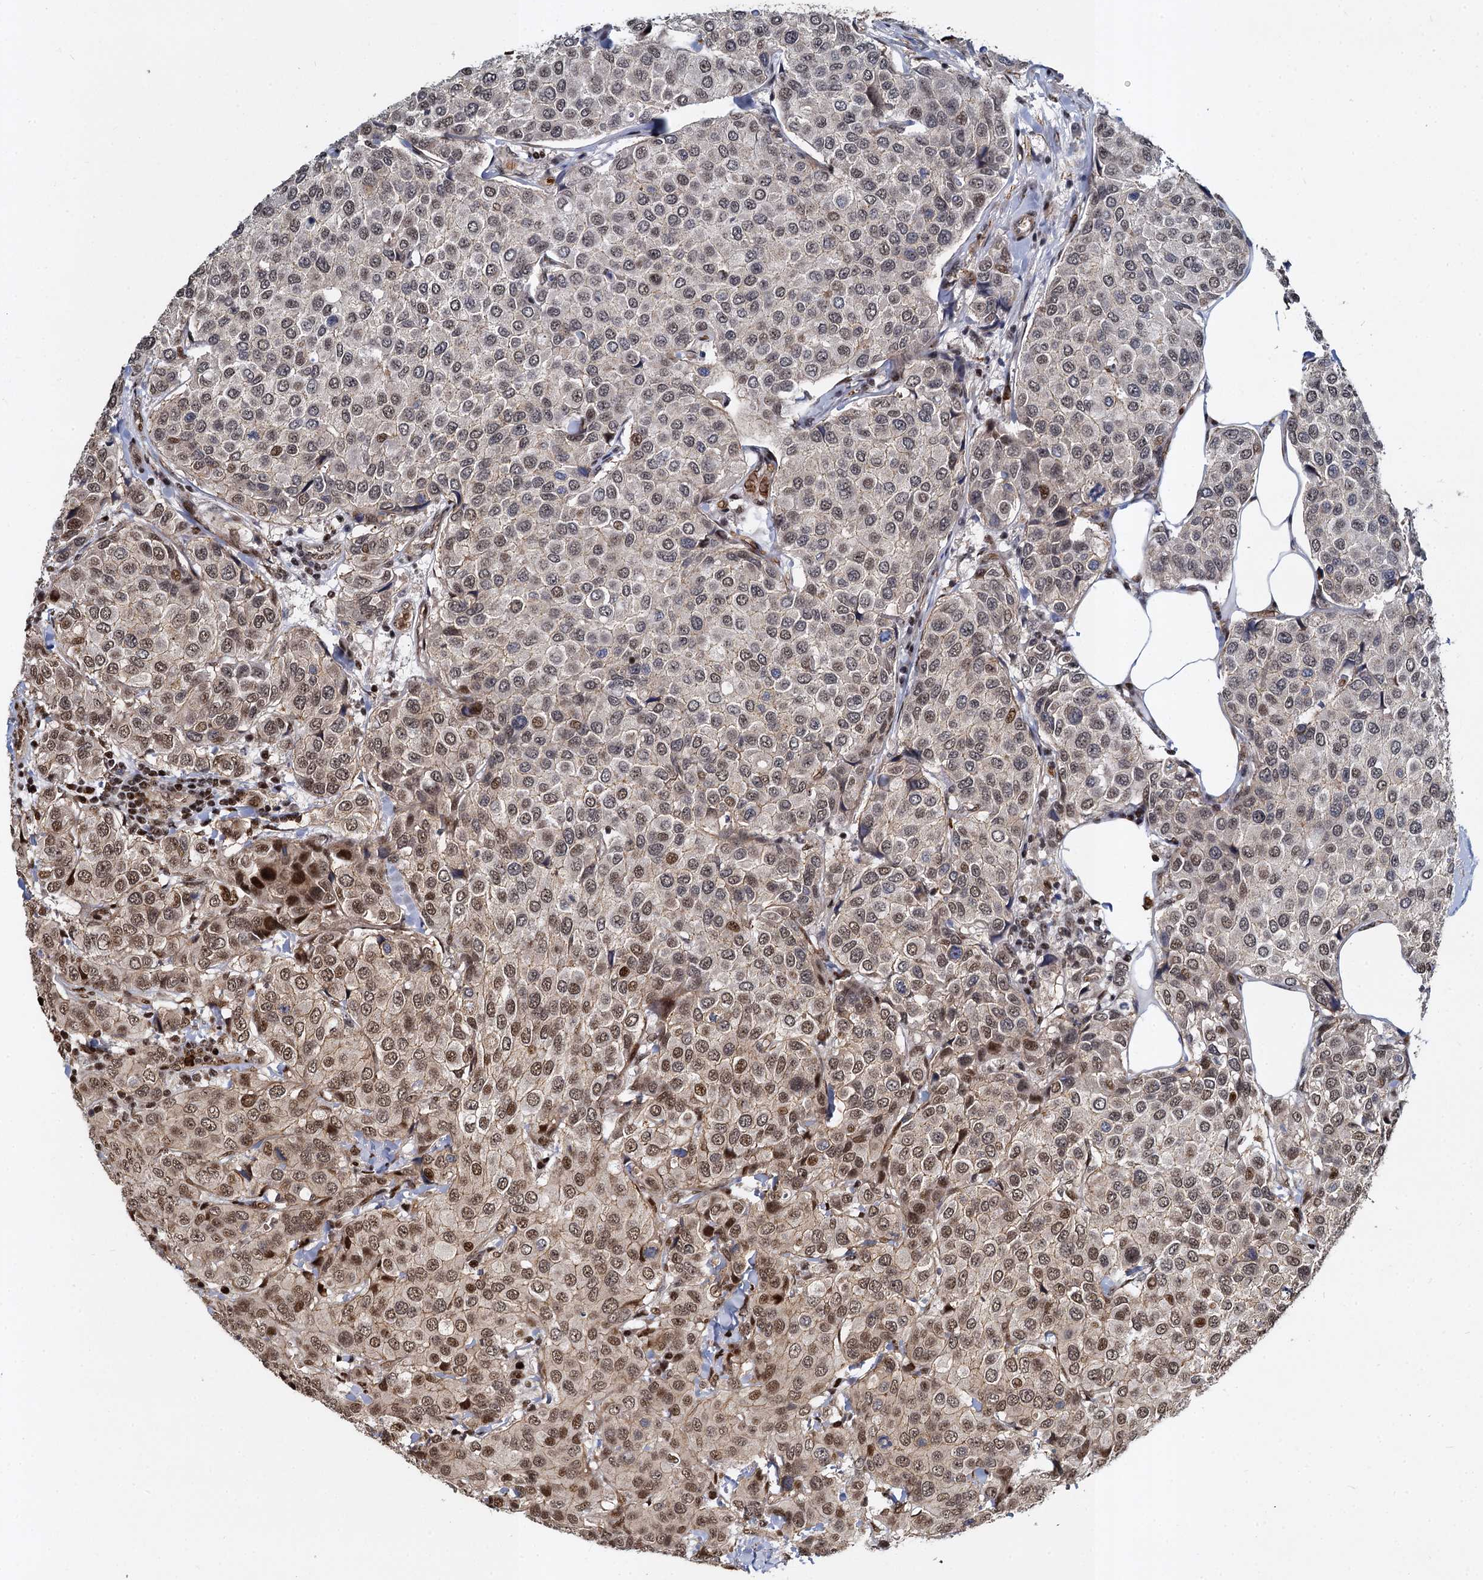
{"staining": {"intensity": "weak", "quantity": "25%-75%", "location": "nuclear"}, "tissue": "breast cancer", "cell_type": "Tumor cells", "image_type": "cancer", "snomed": [{"axis": "morphology", "description": "Duct carcinoma"}, {"axis": "topography", "description": "Breast"}], "caption": "Human breast cancer (infiltrating ductal carcinoma) stained for a protein (brown) displays weak nuclear positive positivity in approximately 25%-75% of tumor cells.", "gene": "ANKRD49", "patient": {"sex": "female", "age": 55}}